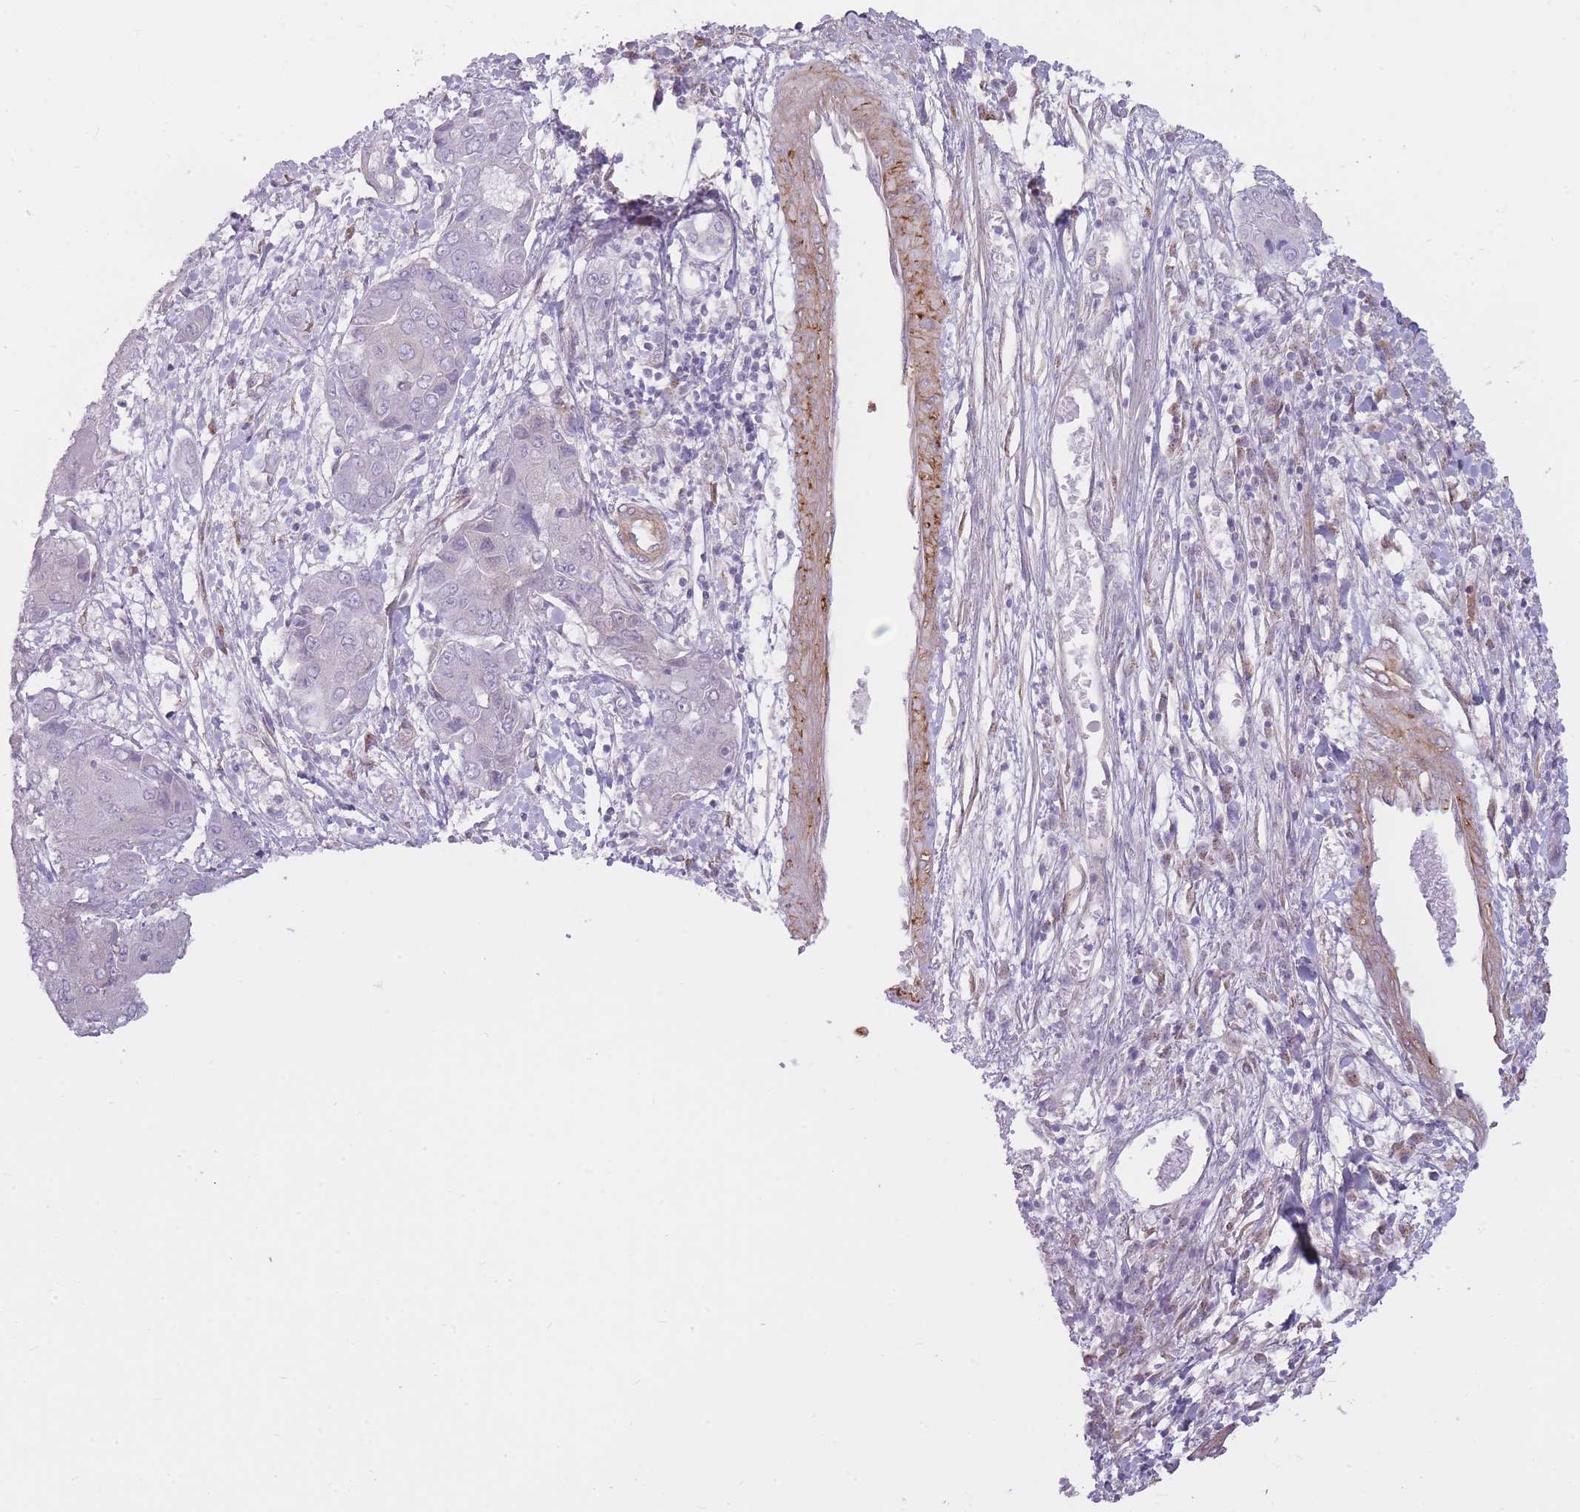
{"staining": {"intensity": "weak", "quantity": "<25%", "location": "cytoplasmic/membranous"}, "tissue": "liver cancer", "cell_type": "Tumor cells", "image_type": "cancer", "snomed": [{"axis": "morphology", "description": "Cholangiocarcinoma"}, {"axis": "topography", "description": "Liver"}], "caption": "The micrograph displays no significant positivity in tumor cells of liver cholangiocarcinoma.", "gene": "PGRMC2", "patient": {"sex": "male", "age": 67}}